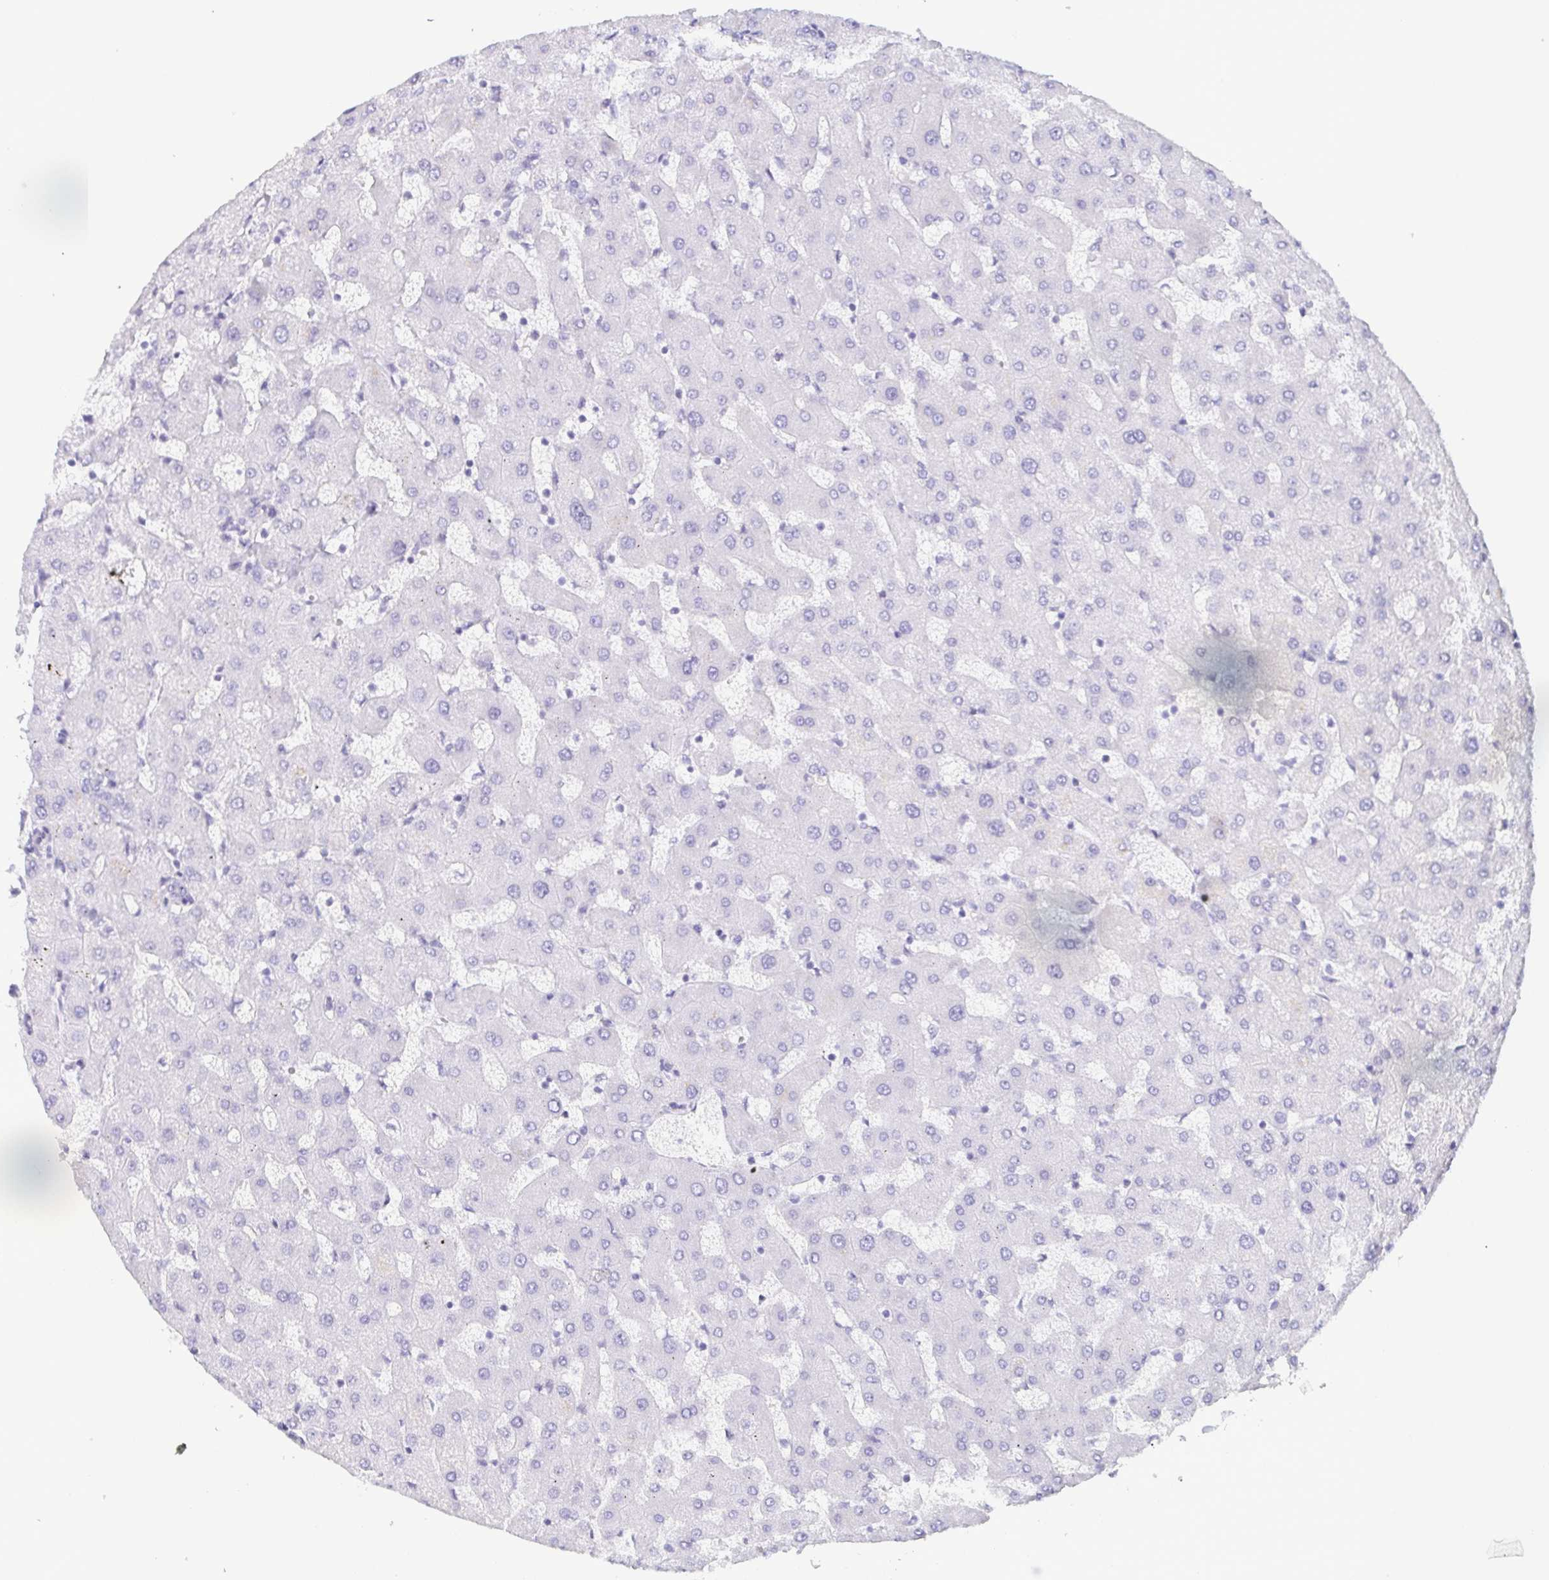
{"staining": {"intensity": "negative", "quantity": "none", "location": "none"}, "tissue": "liver", "cell_type": "Cholangiocytes", "image_type": "normal", "snomed": [{"axis": "morphology", "description": "Normal tissue, NOS"}, {"axis": "topography", "description": "Liver"}], "caption": "Micrograph shows no protein expression in cholangiocytes of unremarkable liver.", "gene": "ENSG00000275778", "patient": {"sex": "female", "age": 63}}